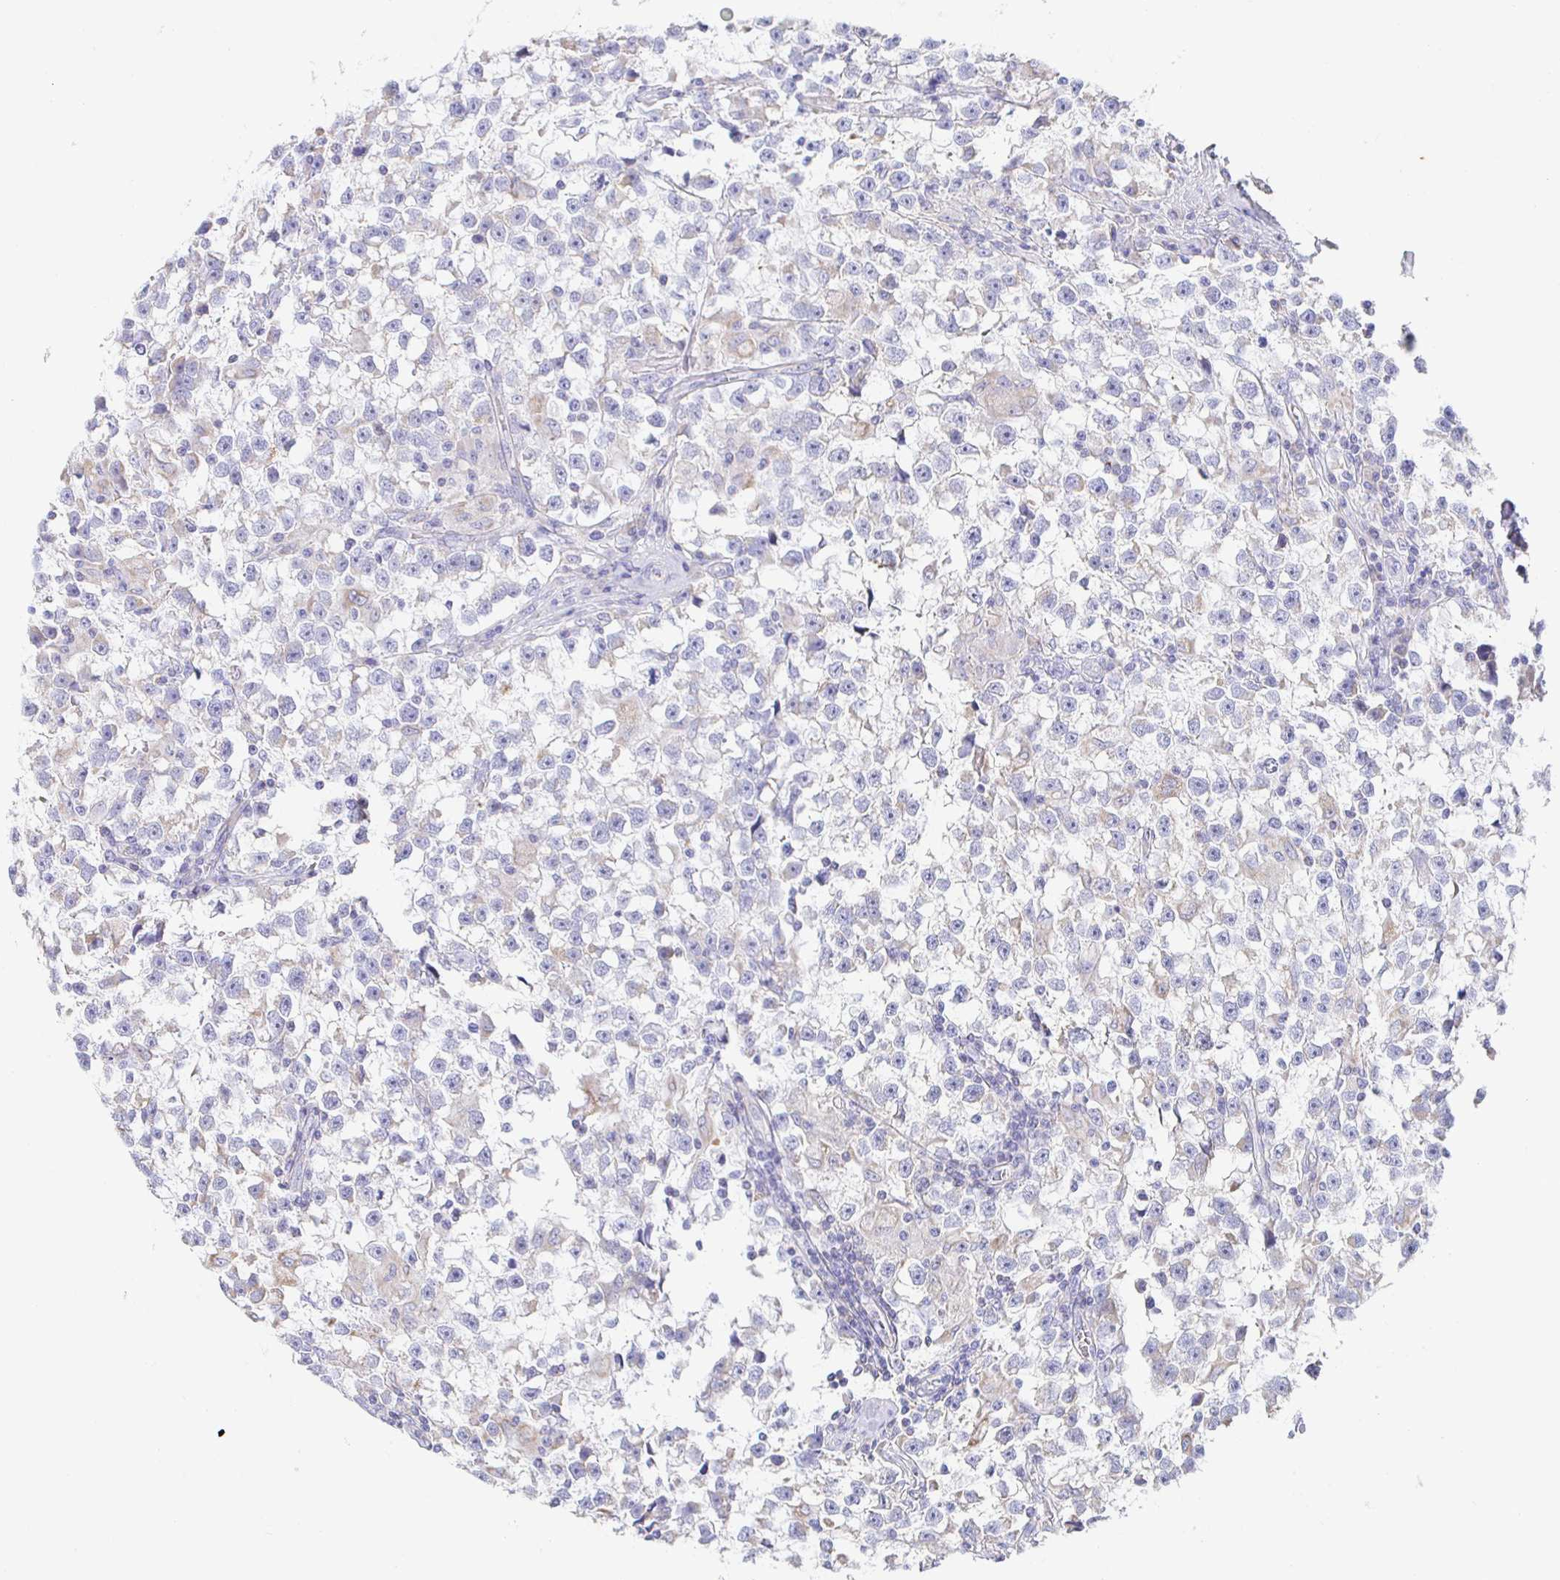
{"staining": {"intensity": "negative", "quantity": "none", "location": "none"}, "tissue": "testis cancer", "cell_type": "Tumor cells", "image_type": "cancer", "snomed": [{"axis": "morphology", "description": "Seminoma, NOS"}, {"axis": "topography", "description": "Testis"}], "caption": "This is an immunohistochemistry image of testis cancer. There is no positivity in tumor cells.", "gene": "SYNGR4", "patient": {"sex": "male", "age": 31}}